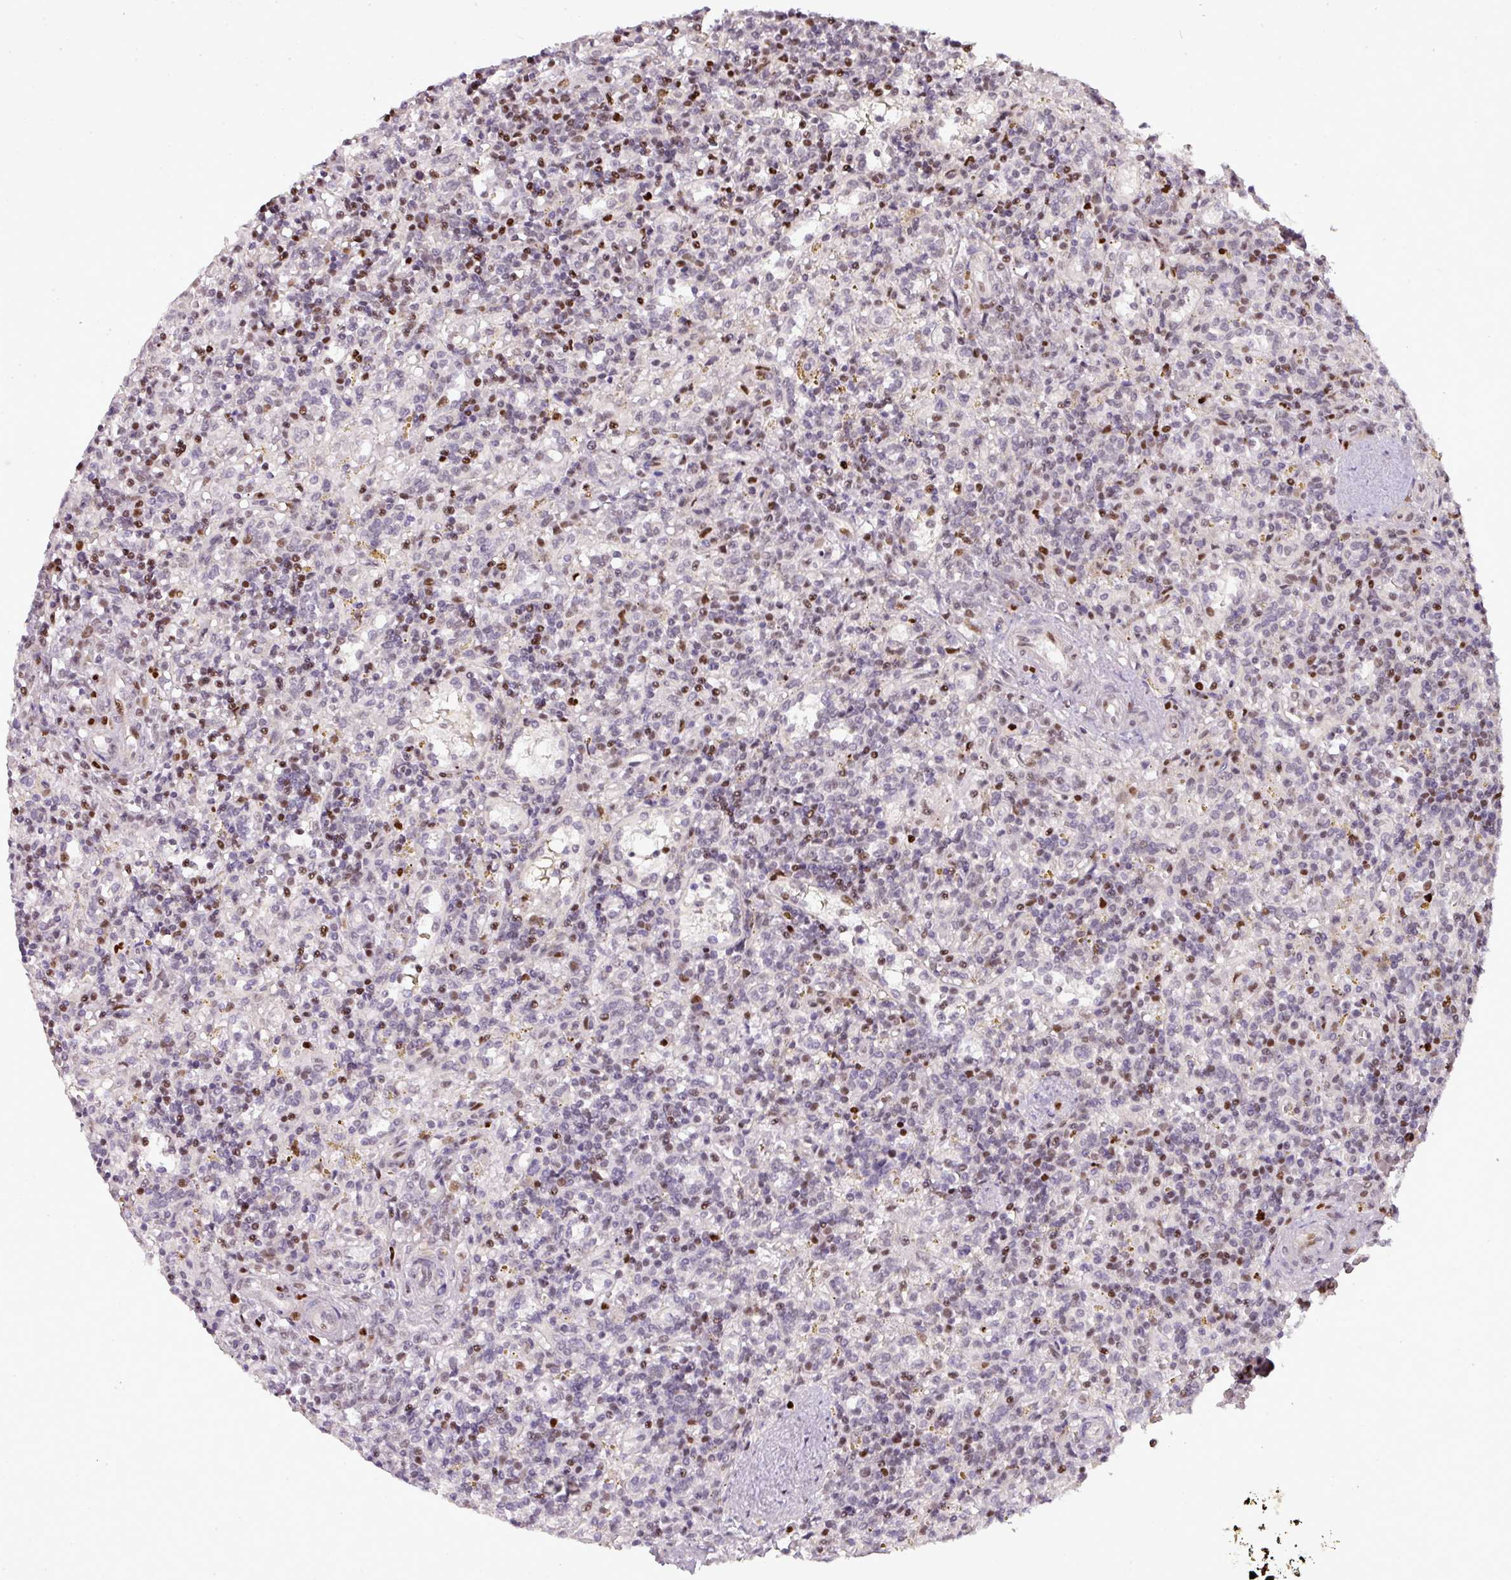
{"staining": {"intensity": "moderate", "quantity": "<25%", "location": "nuclear"}, "tissue": "lymphoma", "cell_type": "Tumor cells", "image_type": "cancer", "snomed": [{"axis": "morphology", "description": "Malignant lymphoma, non-Hodgkin's type, Low grade"}, {"axis": "topography", "description": "Spleen"}], "caption": "Tumor cells exhibit low levels of moderate nuclear staining in about <25% of cells in human low-grade malignant lymphoma, non-Hodgkin's type. (DAB = brown stain, brightfield microscopy at high magnification).", "gene": "MYSM1", "patient": {"sex": "male", "age": 67}}